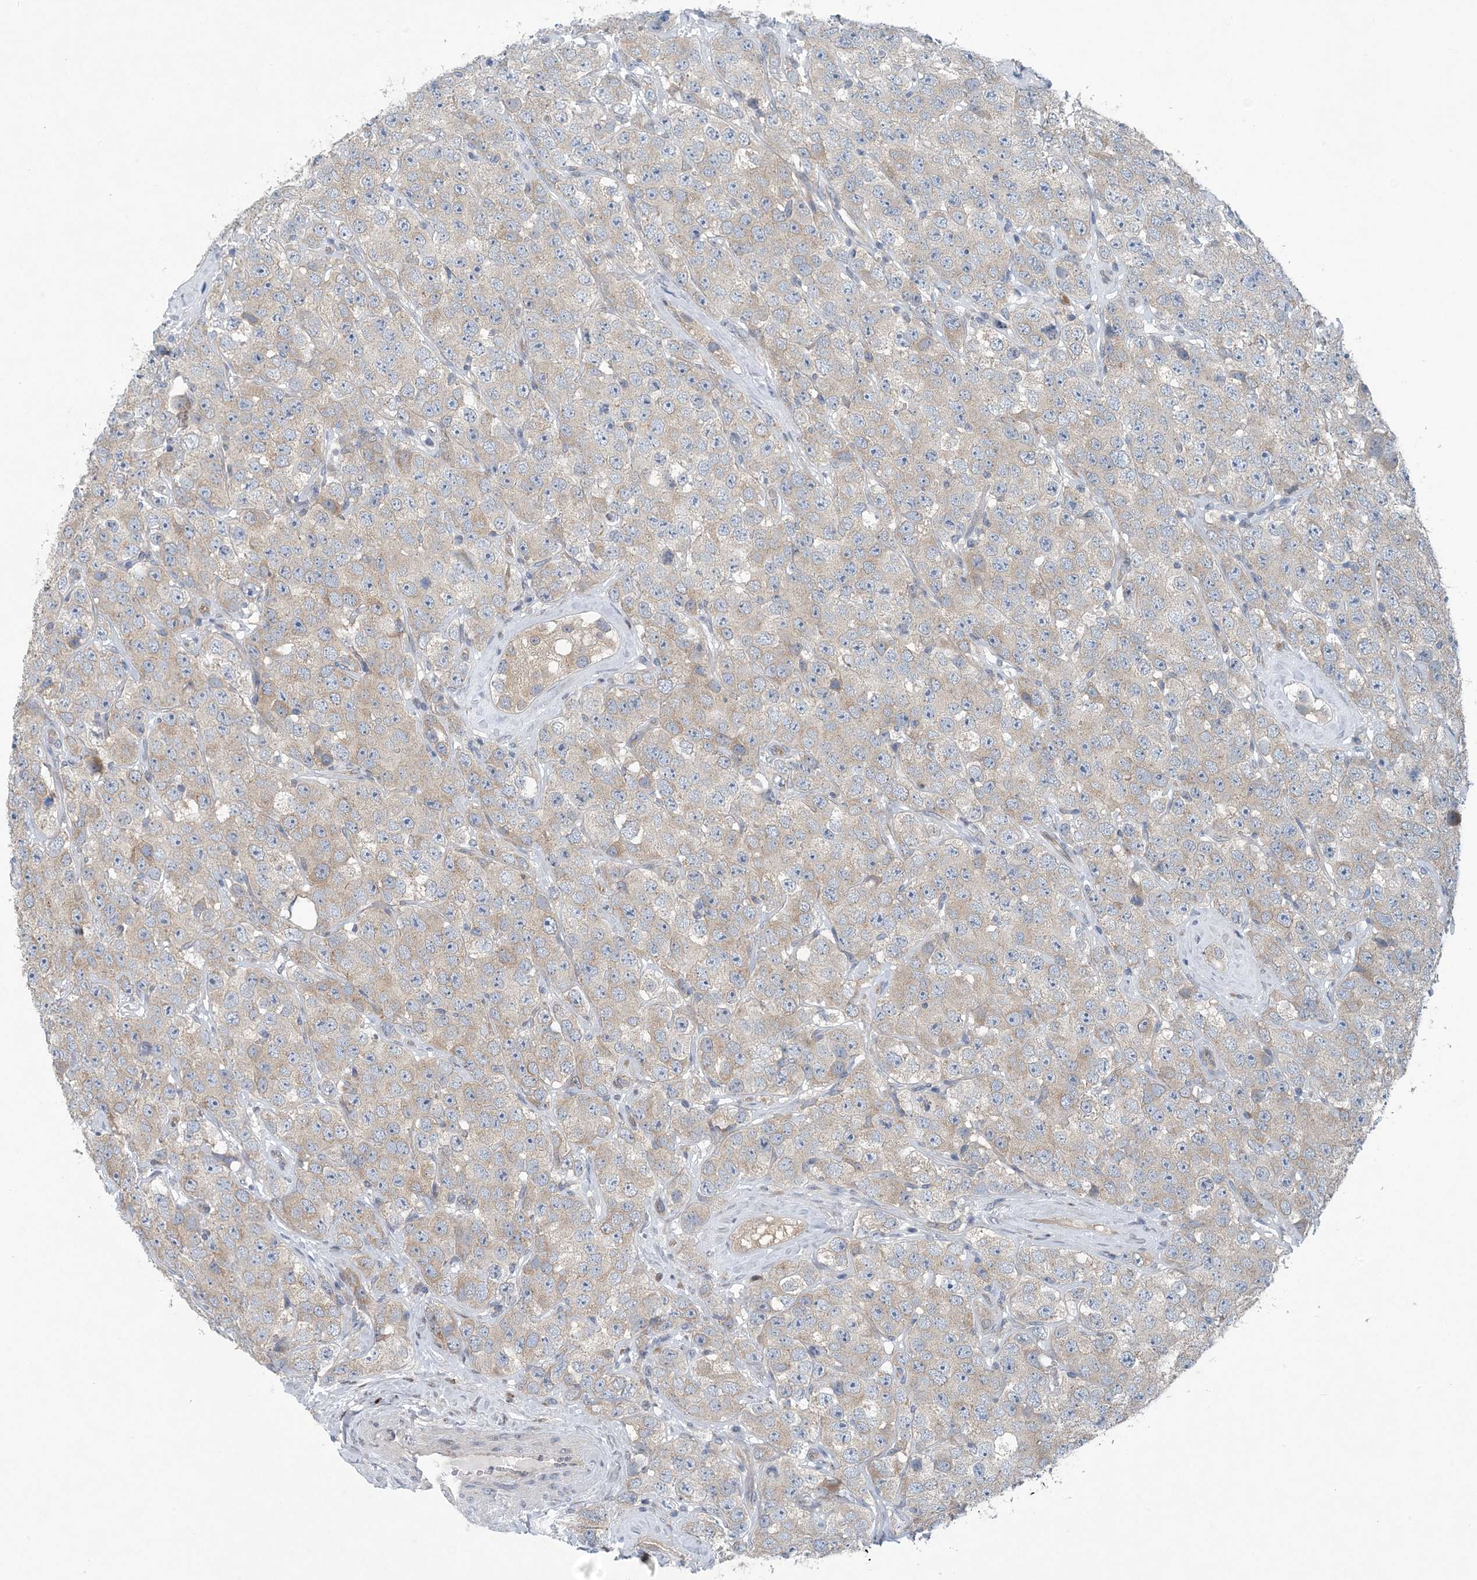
{"staining": {"intensity": "weak", "quantity": "25%-75%", "location": "cytoplasmic/membranous"}, "tissue": "testis cancer", "cell_type": "Tumor cells", "image_type": "cancer", "snomed": [{"axis": "morphology", "description": "Seminoma, NOS"}, {"axis": "topography", "description": "Testis"}], "caption": "Weak cytoplasmic/membranous expression is seen in about 25%-75% of tumor cells in testis cancer.", "gene": "HIKESHI", "patient": {"sex": "male", "age": 28}}